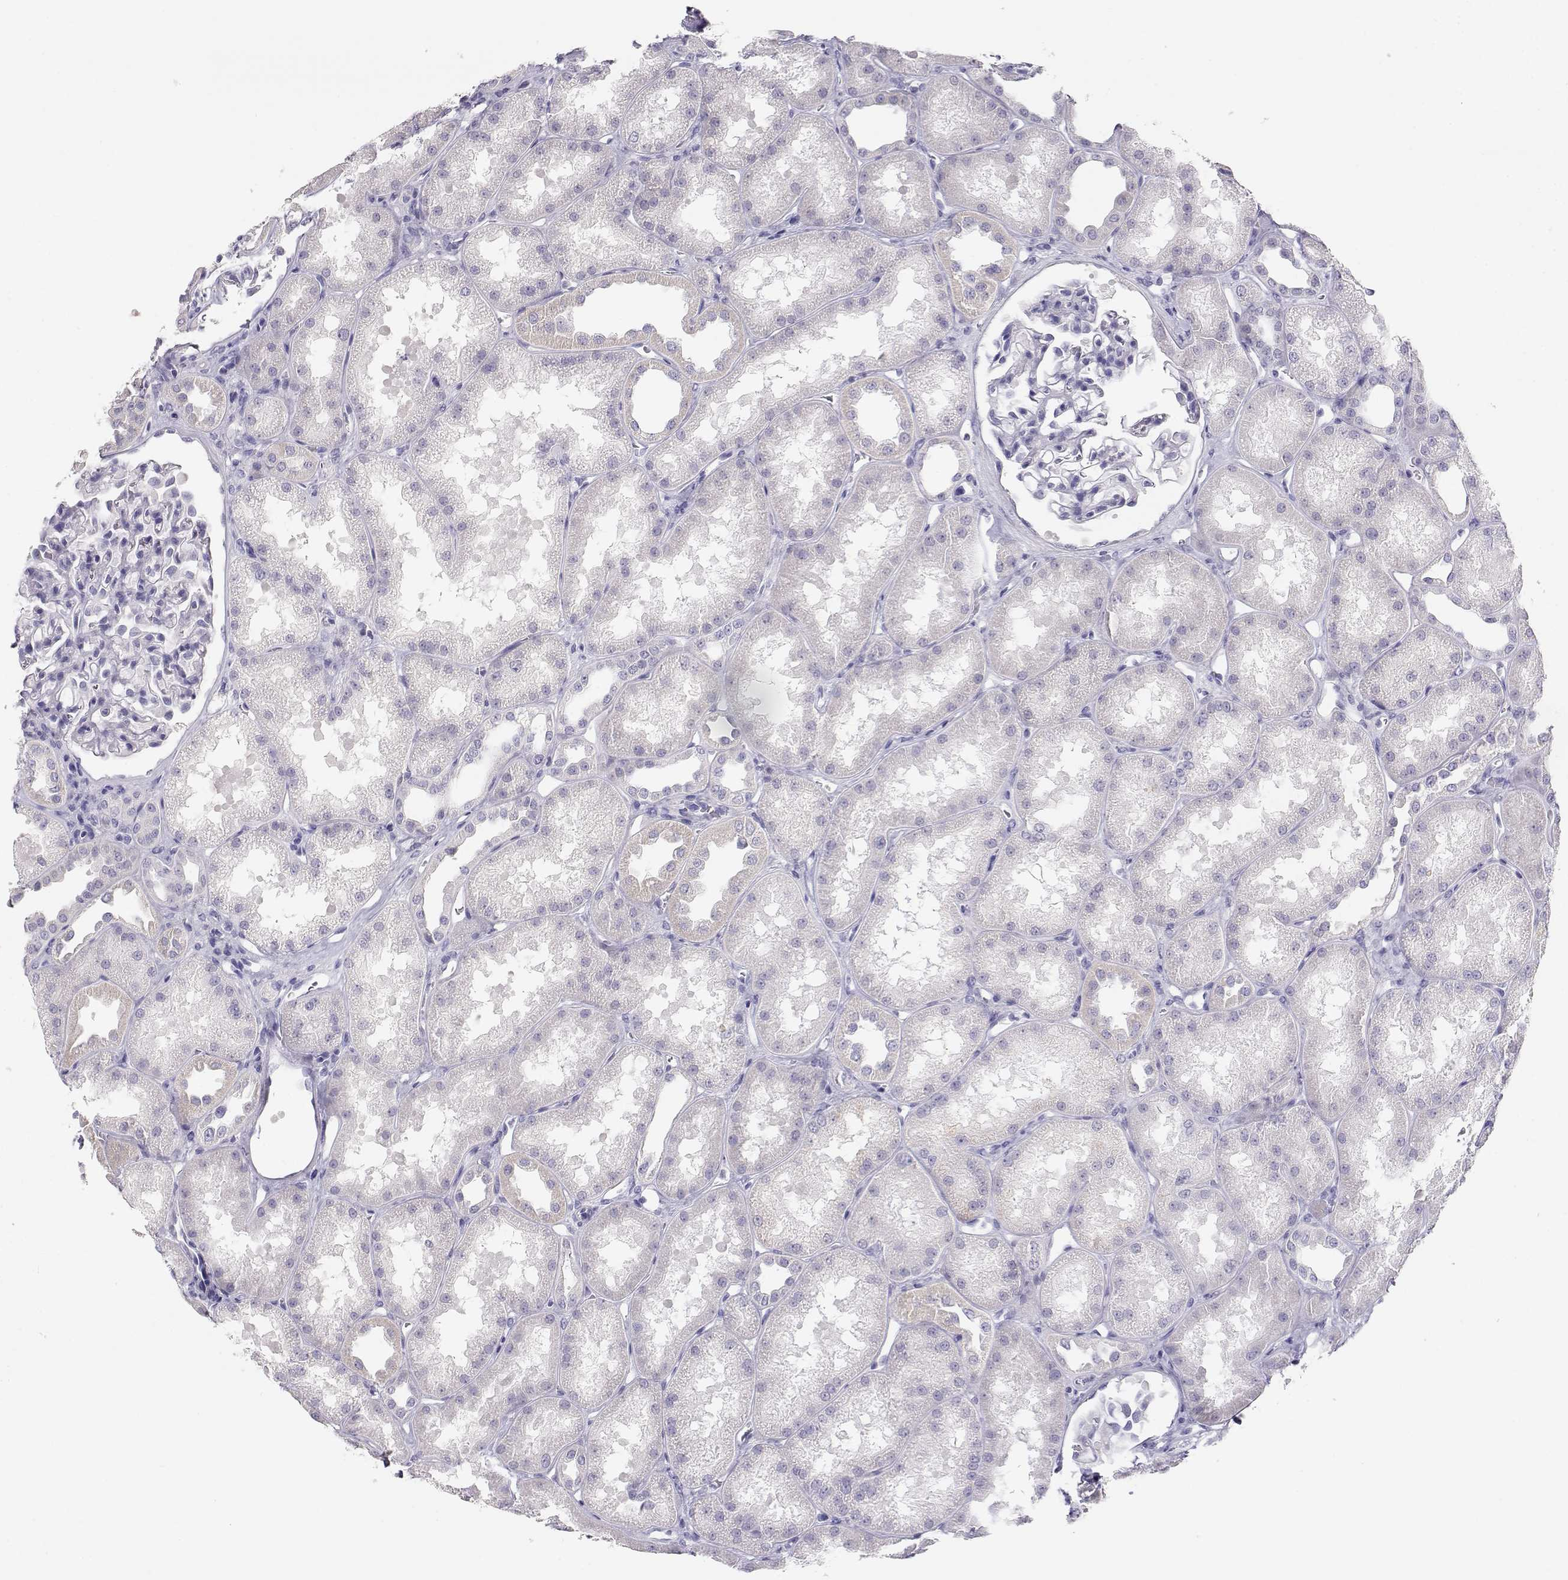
{"staining": {"intensity": "negative", "quantity": "none", "location": "none"}, "tissue": "kidney", "cell_type": "Cells in glomeruli", "image_type": "normal", "snomed": [{"axis": "morphology", "description": "Normal tissue, NOS"}, {"axis": "topography", "description": "Kidney"}], "caption": "This is an IHC photomicrograph of unremarkable kidney. There is no expression in cells in glomeruli.", "gene": "GPR174", "patient": {"sex": "male", "age": 61}}